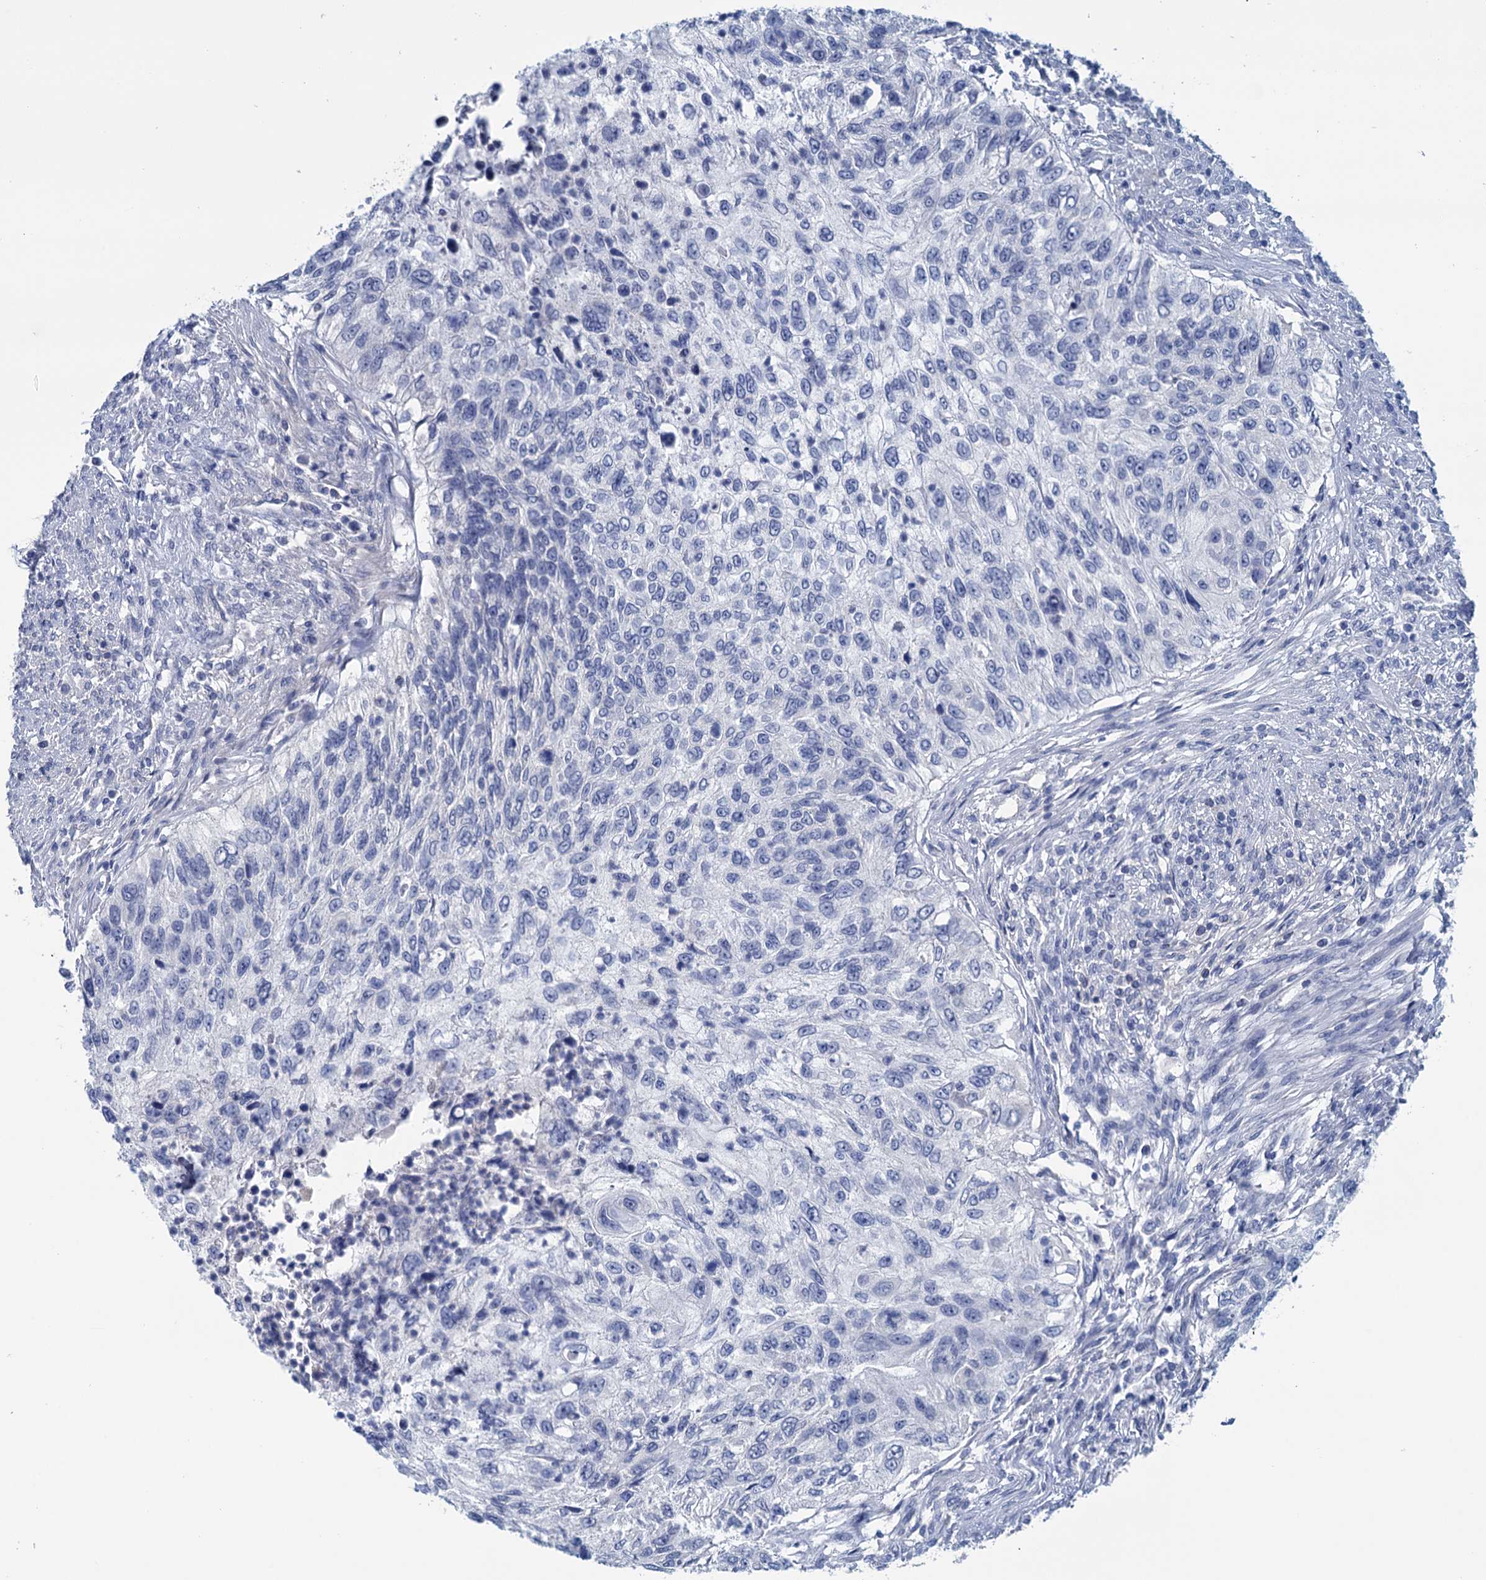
{"staining": {"intensity": "negative", "quantity": "none", "location": "none"}, "tissue": "urothelial cancer", "cell_type": "Tumor cells", "image_type": "cancer", "snomed": [{"axis": "morphology", "description": "Urothelial carcinoma, High grade"}, {"axis": "topography", "description": "Urinary bladder"}], "caption": "Immunohistochemistry of human urothelial cancer exhibits no staining in tumor cells.", "gene": "MYOZ3", "patient": {"sex": "female", "age": 60}}